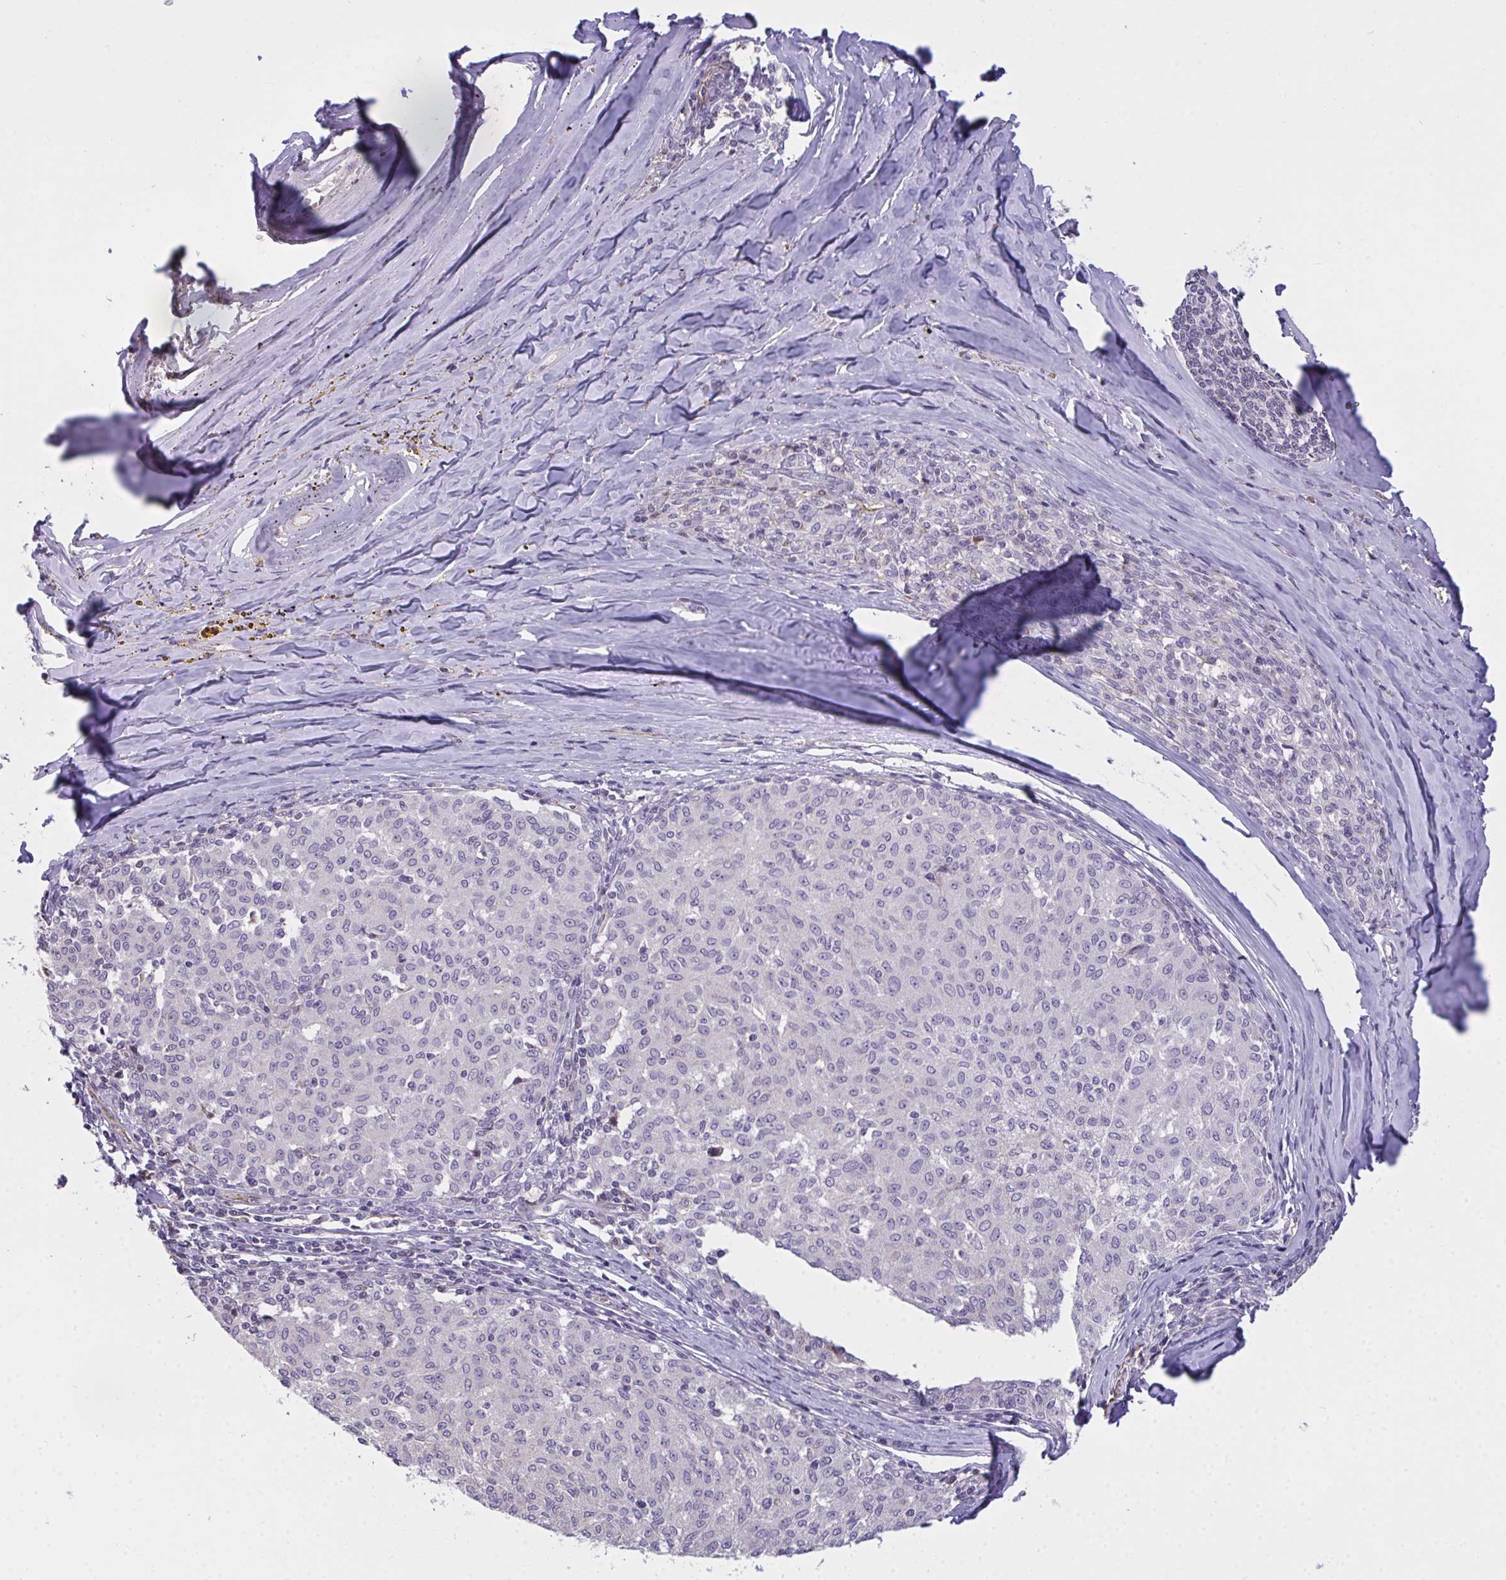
{"staining": {"intensity": "negative", "quantity": "none", "location": "none"}, "tissue": "melanoma", "cell_type": "Tumor cells", "image_type": "cancer", "snomed": [{"axis": "morphology", "description": "Malignant melanoma, NOS"}, {"axis": "topography", "description": "Skin"}], "caption": "A histopathology image of human malignant melanoma is negative for staining in tumor cells.", "gene": "SEMA6B", "patient": {"sex": "female", "age": 72}}